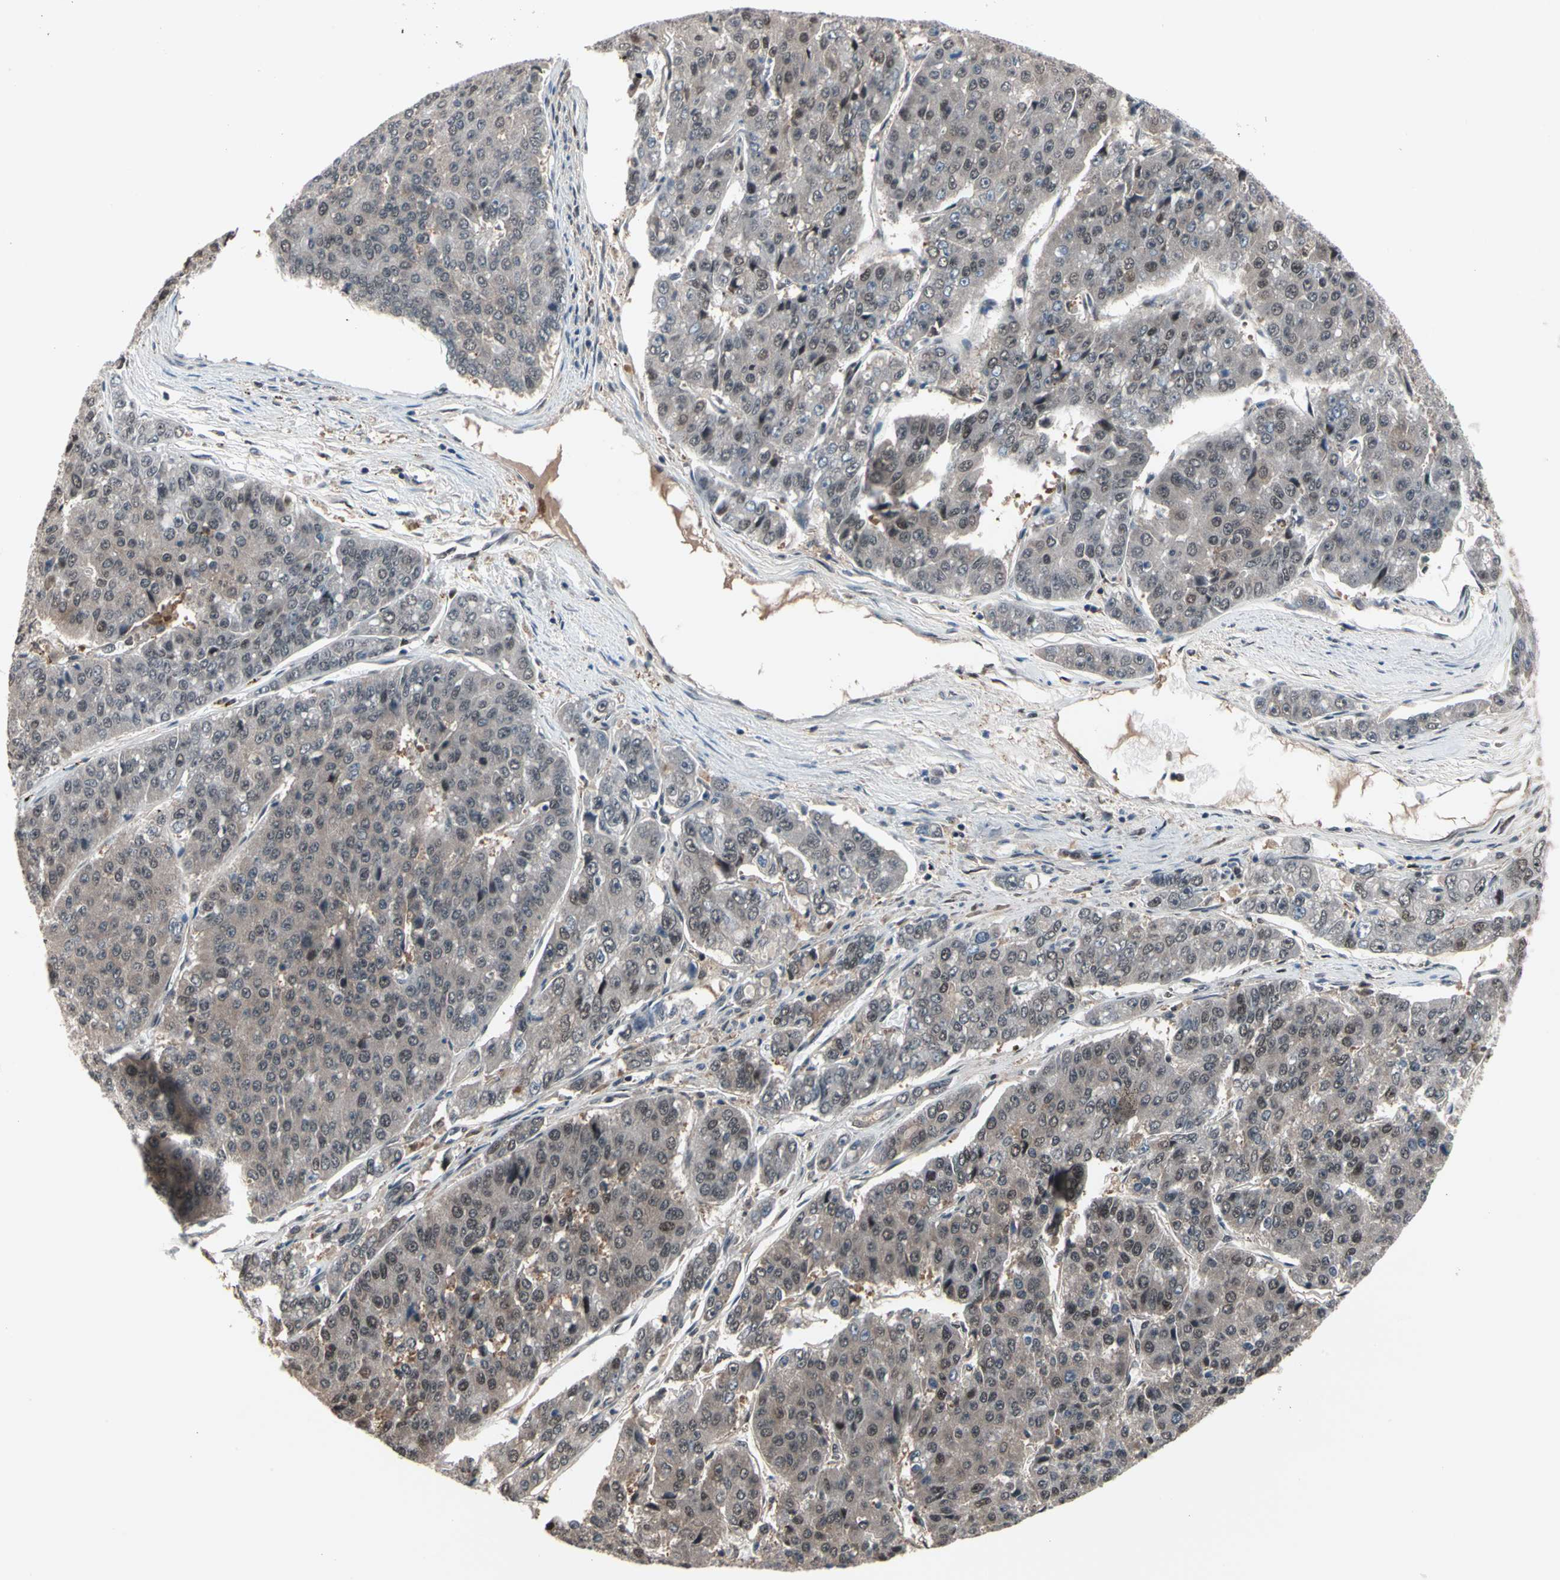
{"staining": {"intensity": "weak", "quantity": "25%-75%", "location": "cytoplasmic/membranous,nuclear"}, "tissue": "pancreatic cancer", "cell_type": "Tumor cells", "image_type": "cancer", "snomed": [{"axis": "morphology", "description": "Adenocarcinoma, NOS"}, {"axis": "topography", "description": "Pancreas"}], "caption": "Pancreatic adenocarcinoma was stained to show a protein in brown. There is low levels of weak cytoplasmic/membranous and nuclear positivity in about 25%-75% of tumor cells.", "gene": "PSMA2", "patient": {"sex": "male", "age": 50}}